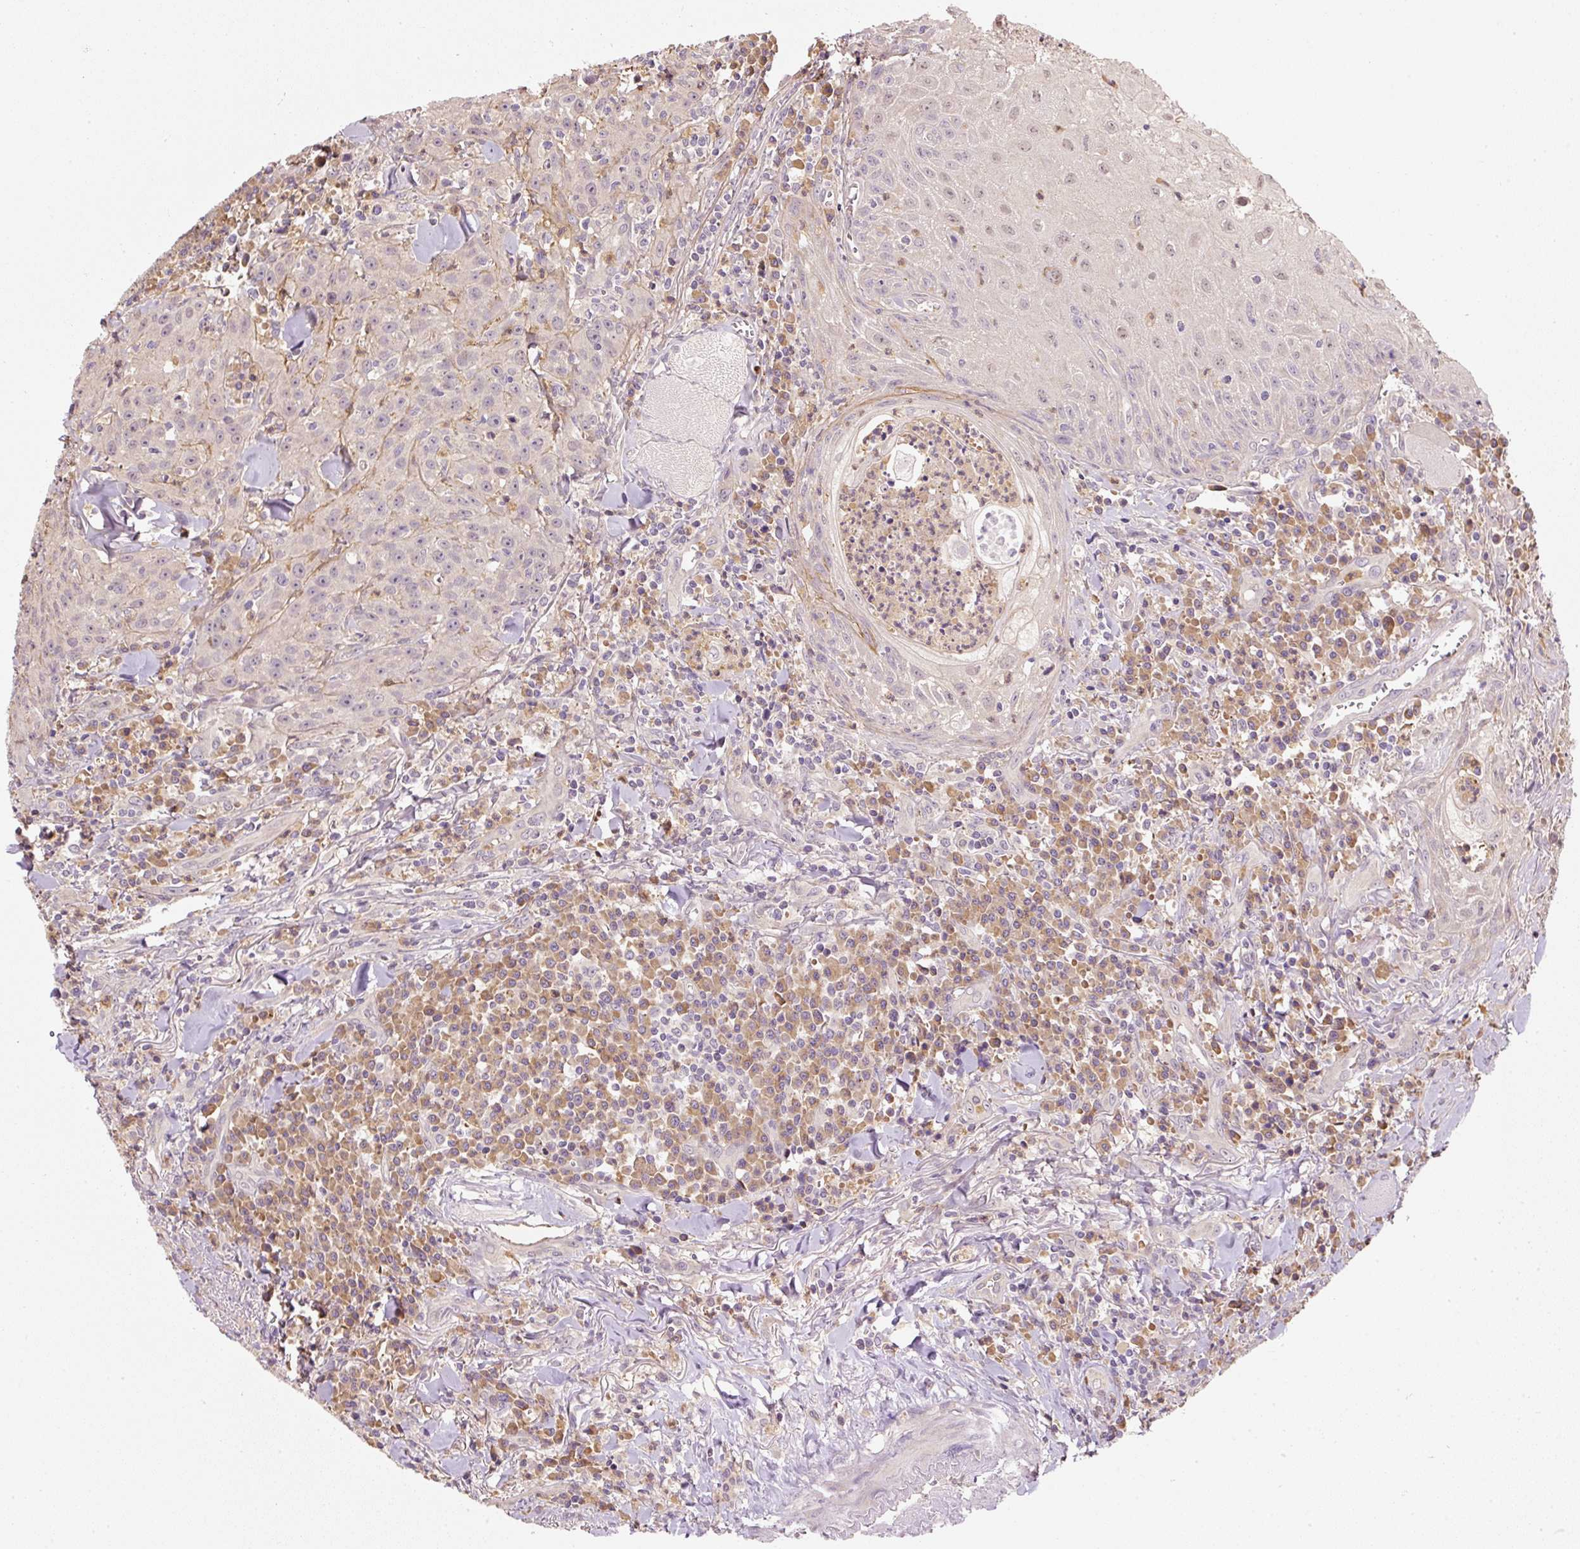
{"staining": {"intensity": "weak", "quantity": "<25%", "location": "nuclear"}, "tissue": "head and neck cancer", "cell_type": "Tumor cells", "image_type": "cancer", "snomed": [{"axis": "morphology", "description": "Normal tissue, NOS"}, {"axis": "morphology", "description": "Squamous cell carcinoma, NOS"}, {"axis": "topography", "description": "Oral tissue"}, {"axis": "topography", "description": "Head-Neck"}], "caption": "IHC of head and neck cancer reveals no expression in tumor cells. (Stains: DAB (3,3'-diaminobenzidine) IHC with hematoxylin counter stain, Microscopy: brightfield microscopy at high magnification).", "gene": "CTTNBP2", "patient": {"sex": "female", "age": 70}}